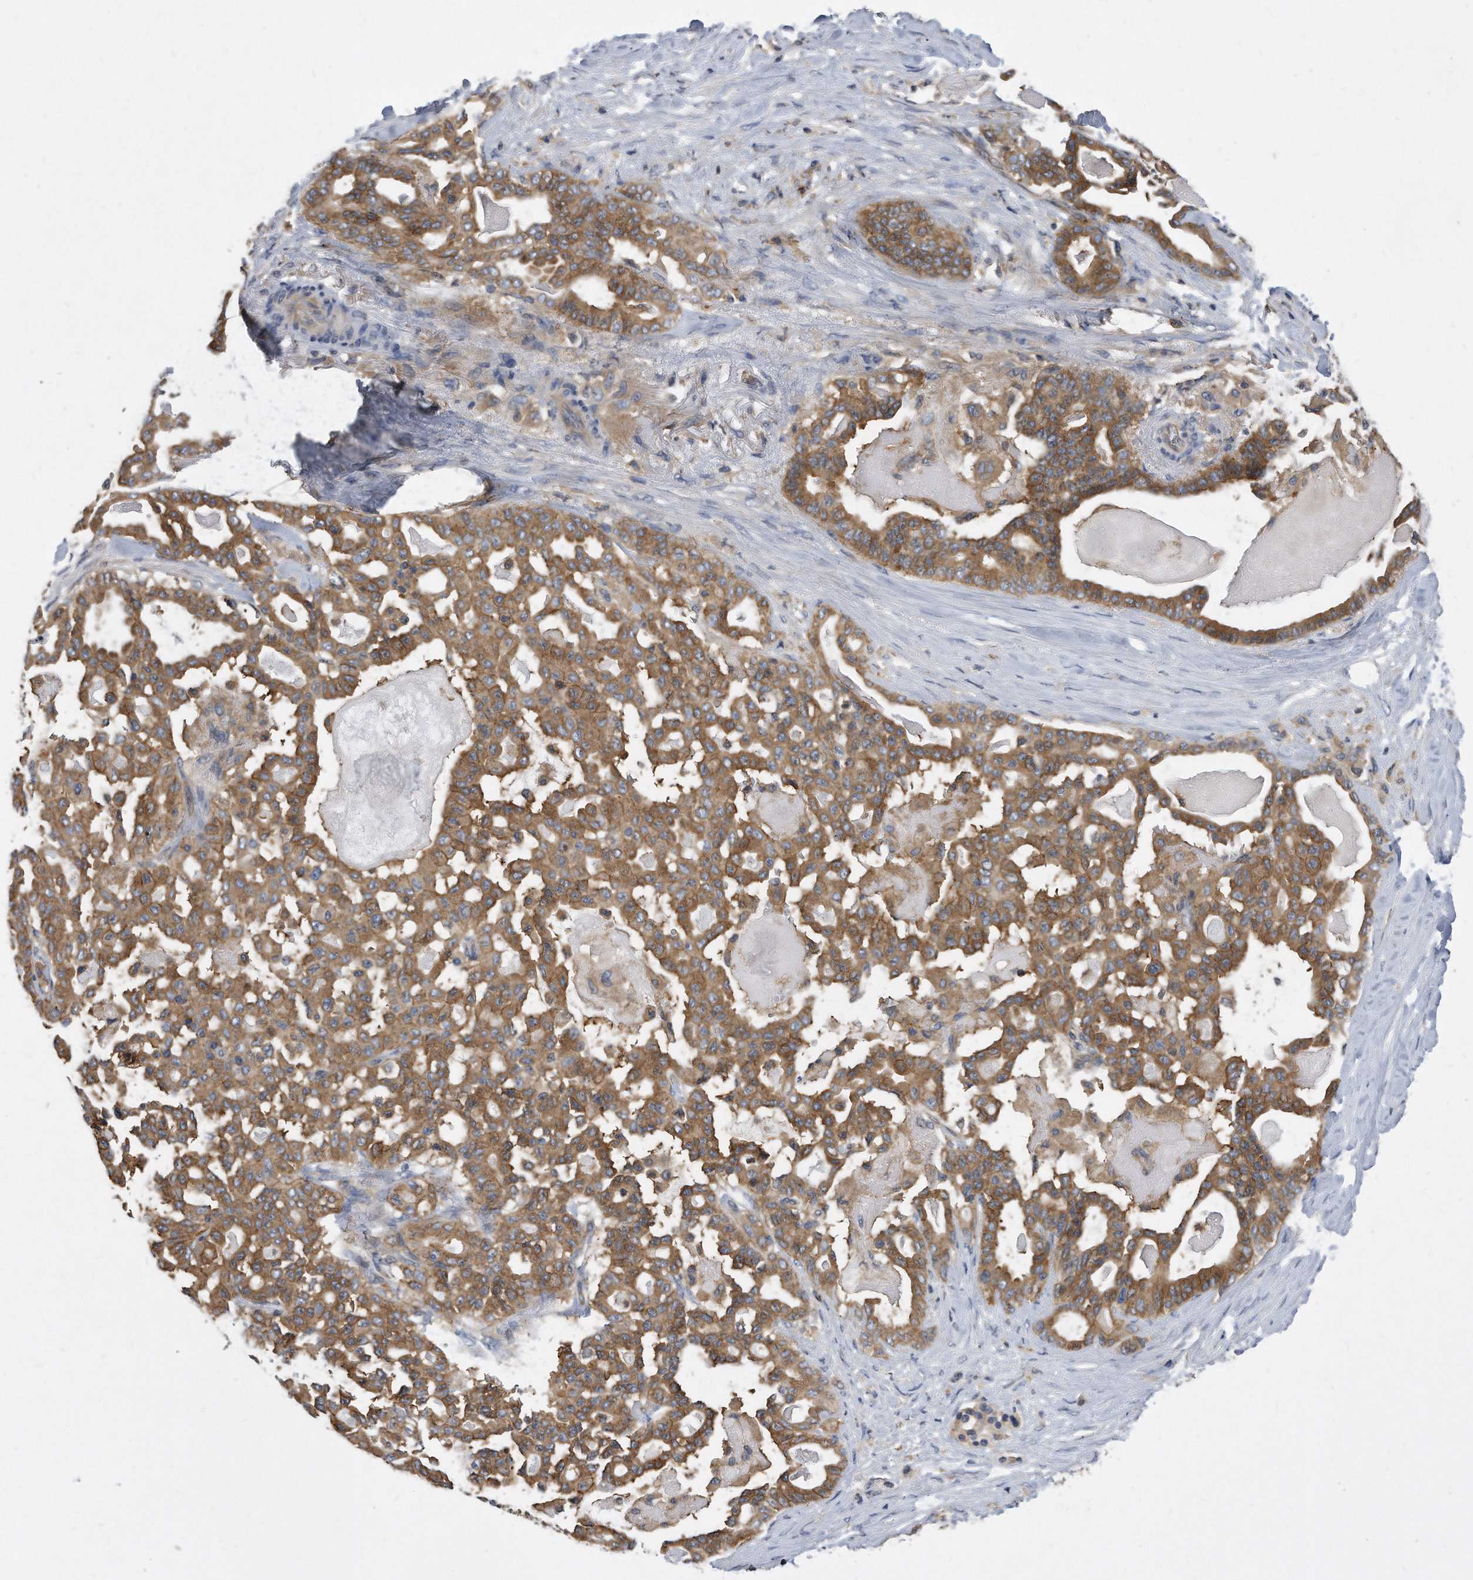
{"staining": {"intensity": "moderate", "quantity": ">75%", "location": "cytoplasmic/membranous"}, "tissue": "pancreatic cancer", "cell_type": "Tumor cells", "image_type": "cancer", "snomed": [{"axis": "morphology", "description": "Adenocarcinoma, NOS"}, {"axis": "topography", "description": "Pancreas"}], "caption": "A histopathology image of pancreatic cancer (adenocarcinoma) stained for a protein displays moderate cytoplasmic/membranous brown staining in tumor cells.", "gene": "ATG5", "patient": {"sex": "male", "age": 63}}